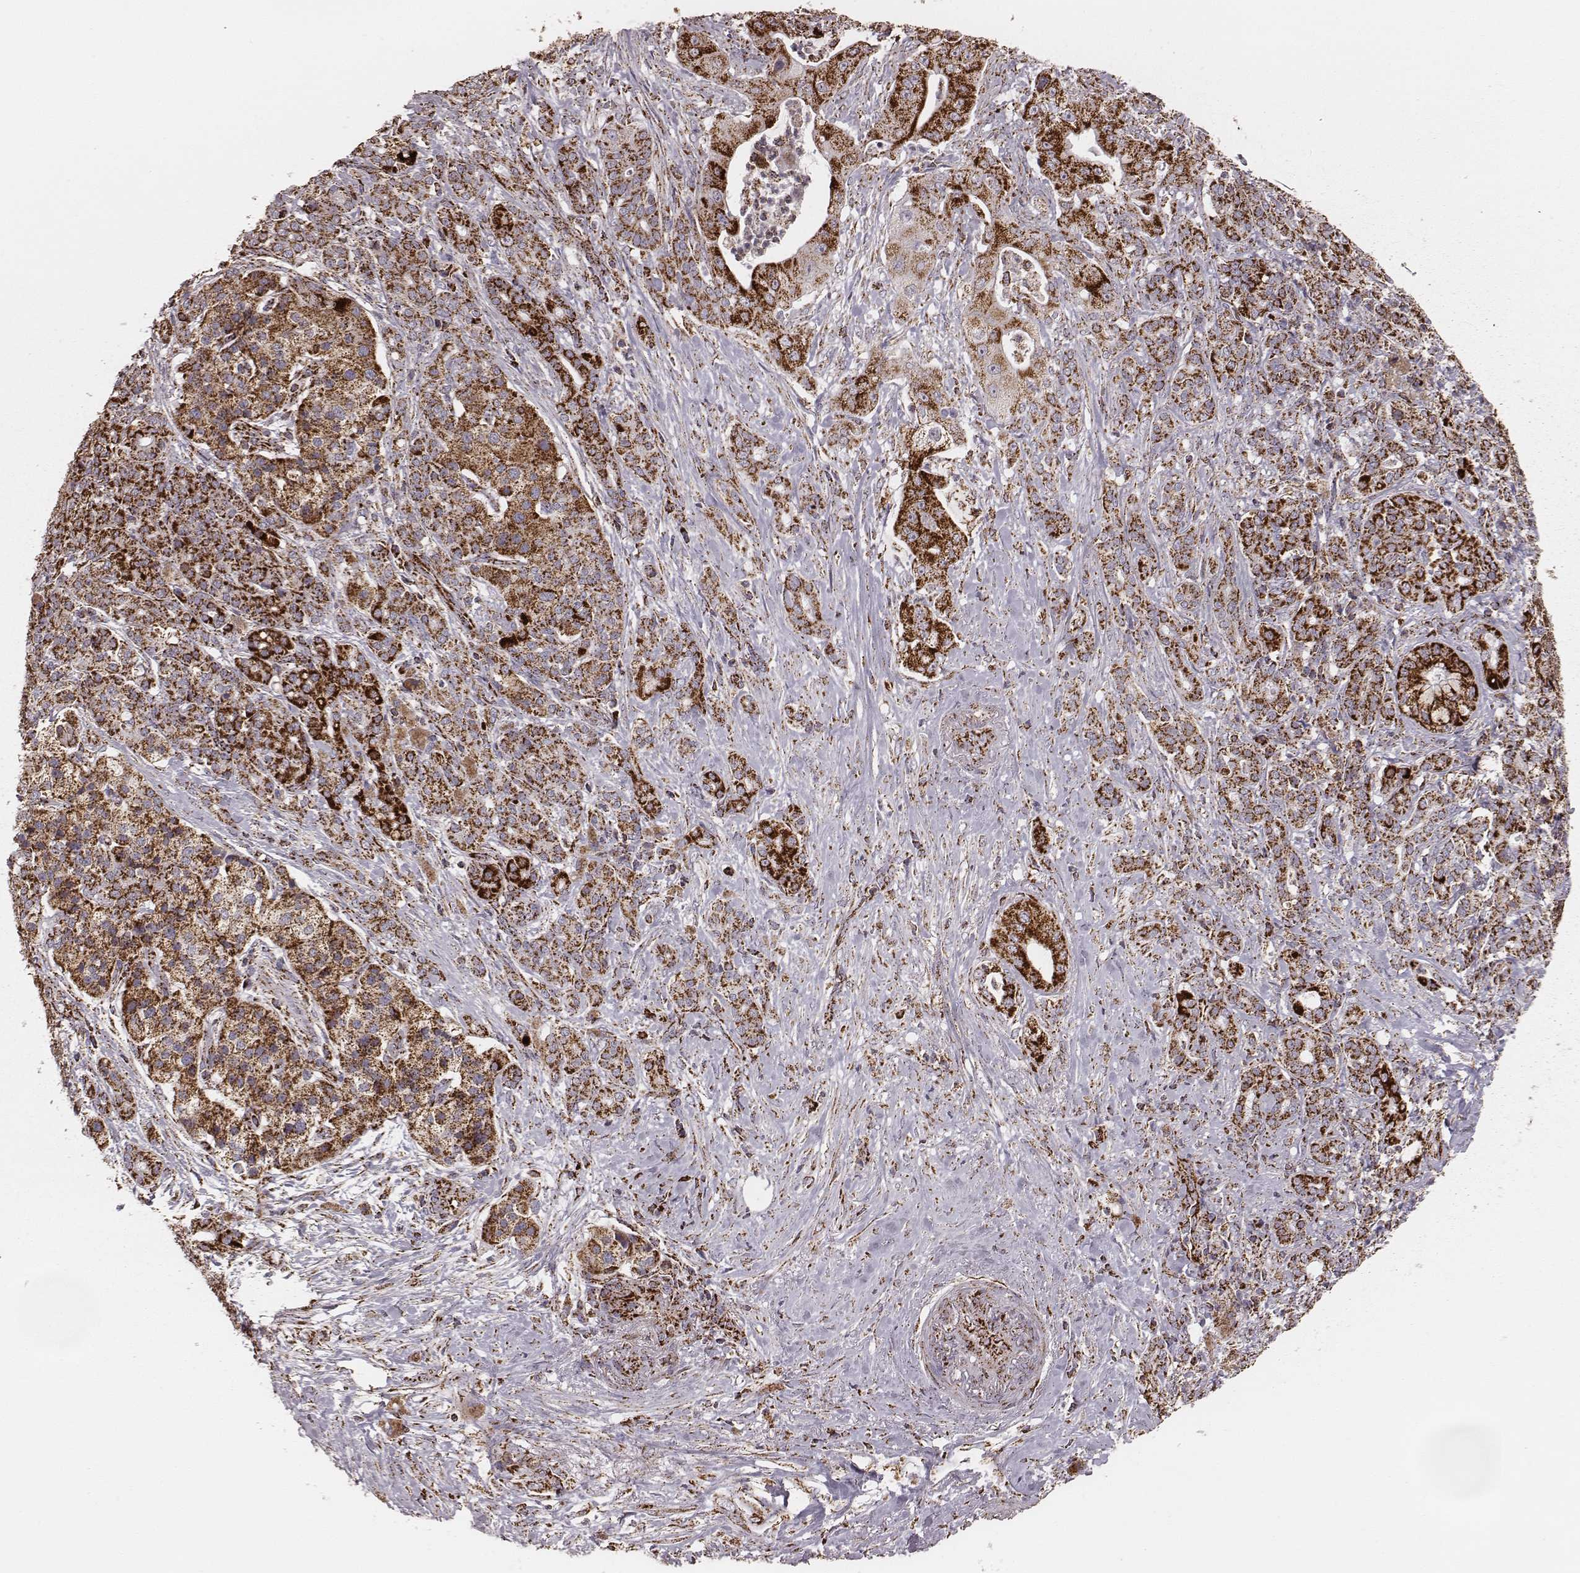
{"staining": {"intensity": "strong", "quantity": ">75%", "location": "cytoplasmic/membranous"}, "tissue": "pancreatic cancer", "cell_type": "Tumor cells", "image_type": "cancer", "snomed": [{"axis": "morphology", "description": "Normal tissue, NOS"}, {"axis": "morphology", "description": "Inflammation, NOS"}, {"axis": "morphology", "description": "Adenocarcinoma, NOS"}, {"axis": "topography", "description": "Pancreas"}], "caption": "Tumor cells display strong cytoplasmic/membranous expression in approximately >75% of cells in pancreatic cancer.", "gene": "TUFM", "patient": {"sex": "male", "age": 57}}